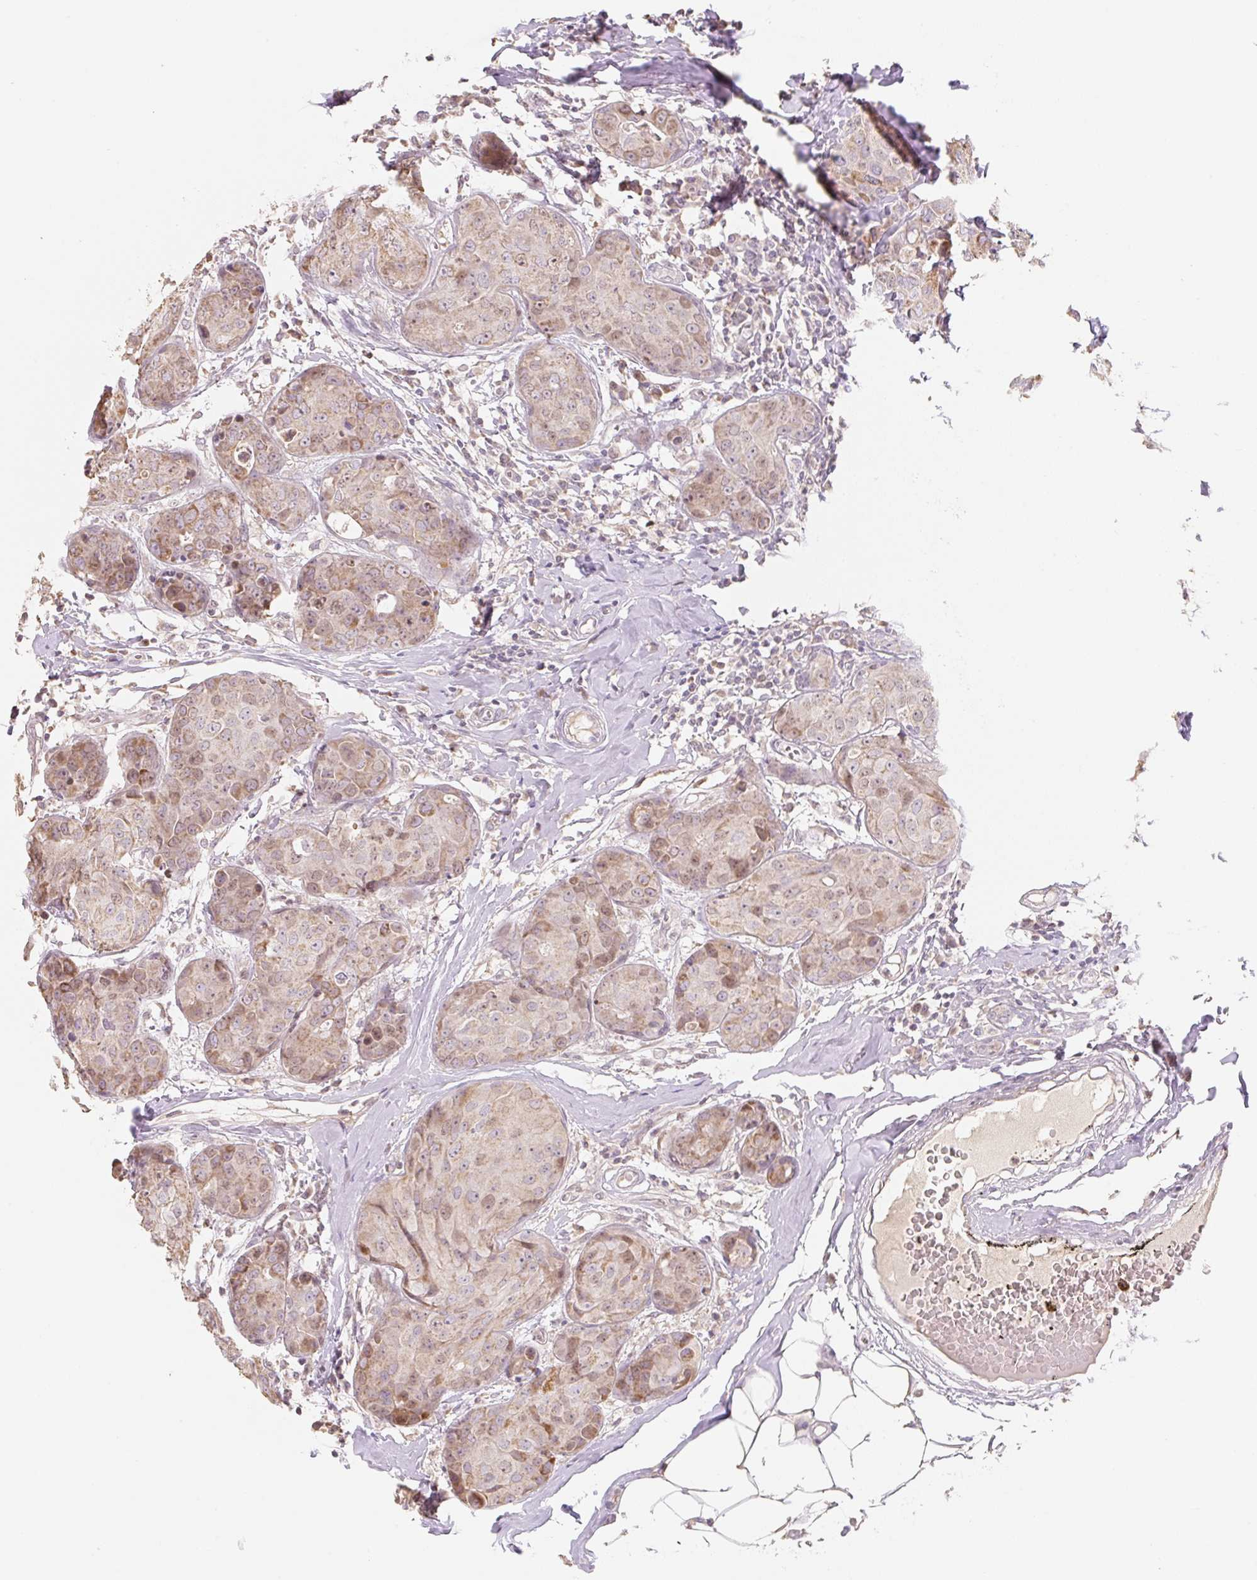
{"staining": {"intensity": "weak", "quantity": ">75%", "location": "cytoplasmic/membranous,nuclear"}, "tissue": "breast cancer", "cell_type": "Tumor cells", "image_type": "cancer", "snomed": [{"axis": "morphology", "description": "Duct carcinoma"}, {"axis": "topography", "description": "Breast"}], "caption": "The micrograph displays staining of breast intraductal carcinoma, revealing weak cytoplasmic/membranous and nuclear protein expression (brown color) within tumor cells. The staining is performed using DAB (3,3'-diaminobenzidine) brown chromogen to label protein expression. The nuclei are counter-stained blue using hematoxylin.", "gene": "MIA2", "patient": {"sex": "female", "age": 43}}